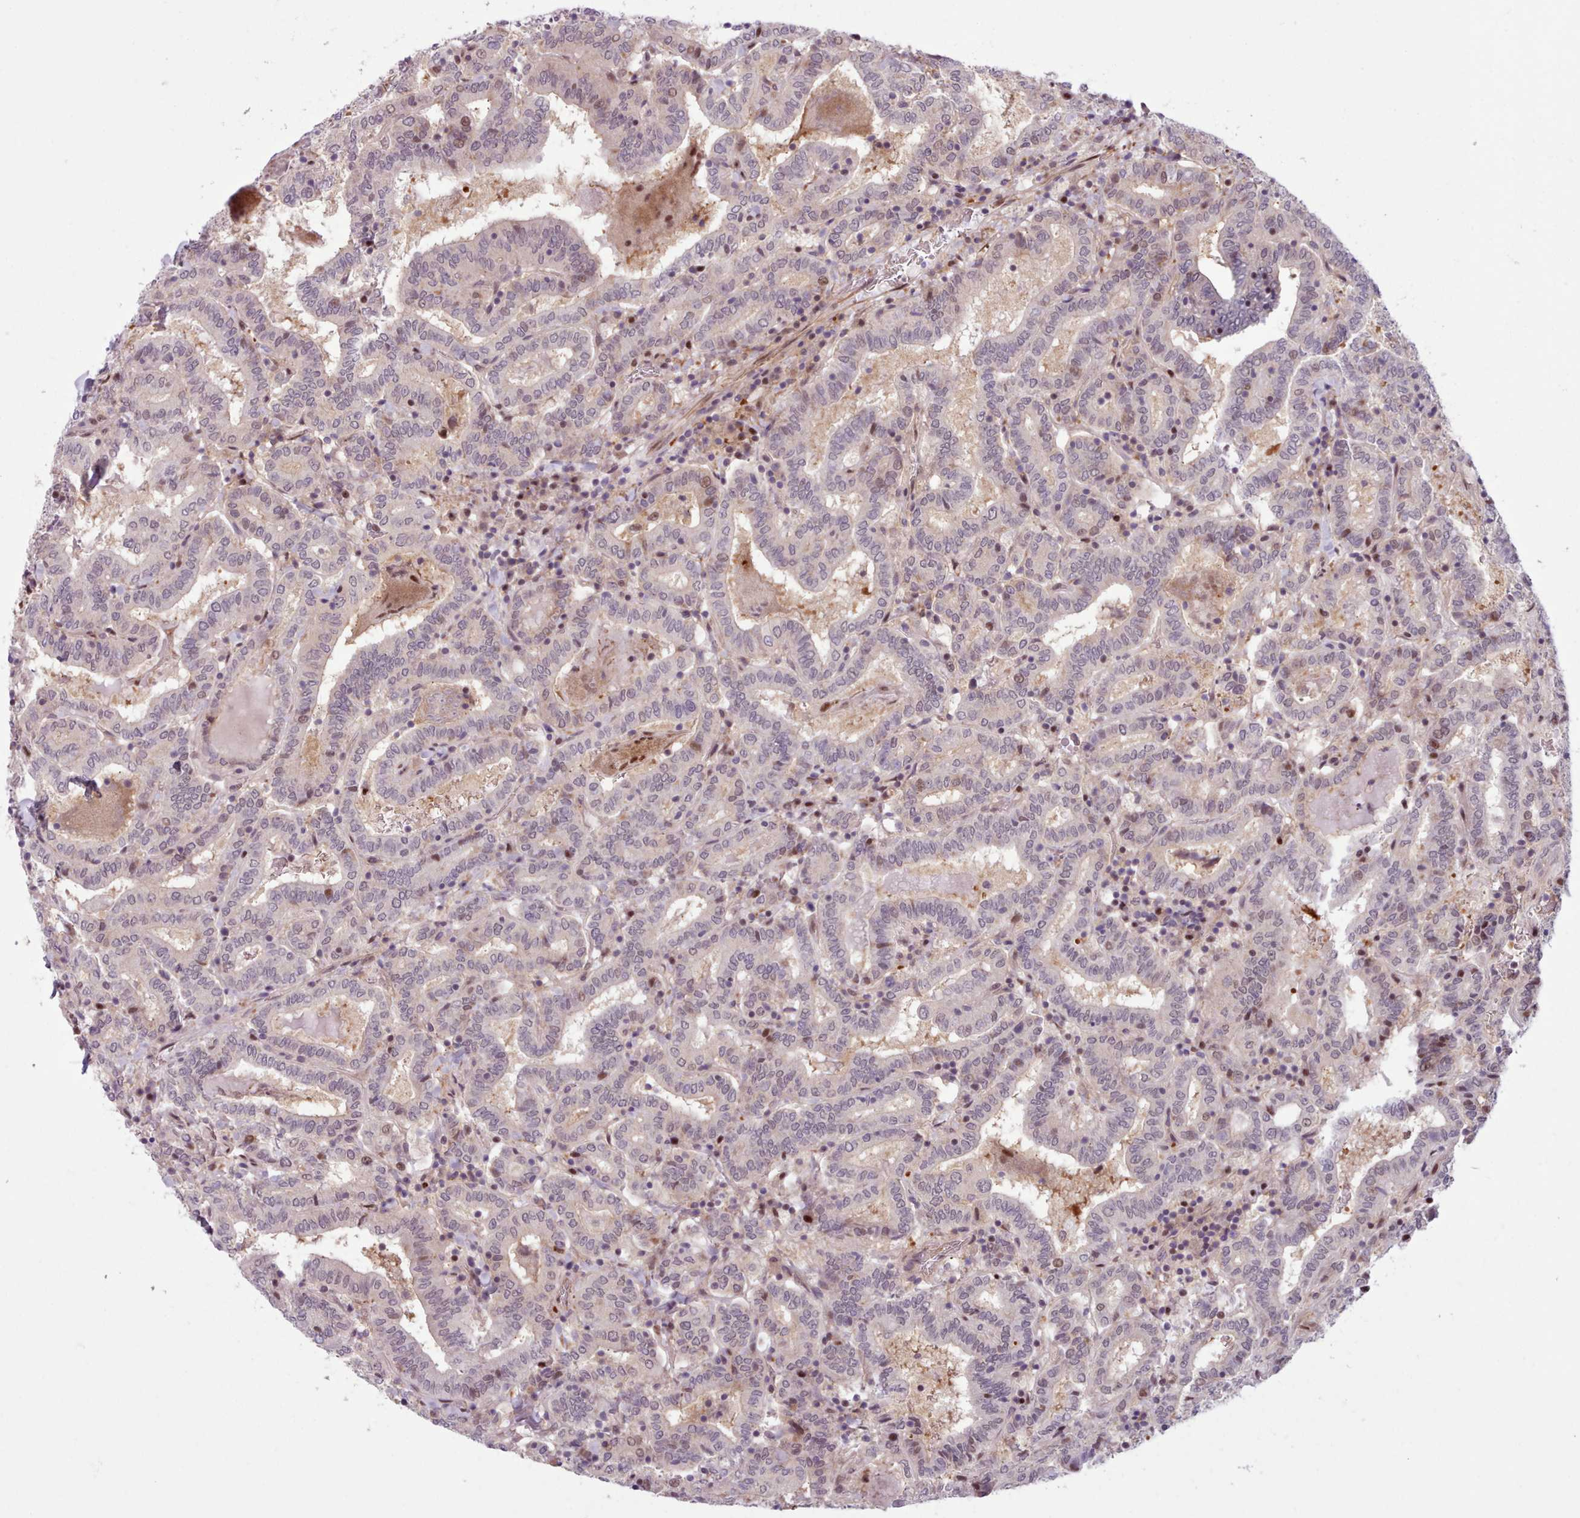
{"staining": {"intensity": "negative", "quantity": "none", "location": "none"}, "tissue": "thyroid cancer", "cell_type": "Tumor cells", "image_type": "cancer", "snomed": [{"axis": "morphology", "description": "Papillary adenocarcinoma, NOS"}, {"axis": "topography", "description": "Thyroid gland"}], "caption": "A photomicrograph of thyroid cancer stained for a protein displays no brown staining in tumor cells.", "gene": "KBTBD7", "patient": {"sex": "female", "age": 72}}